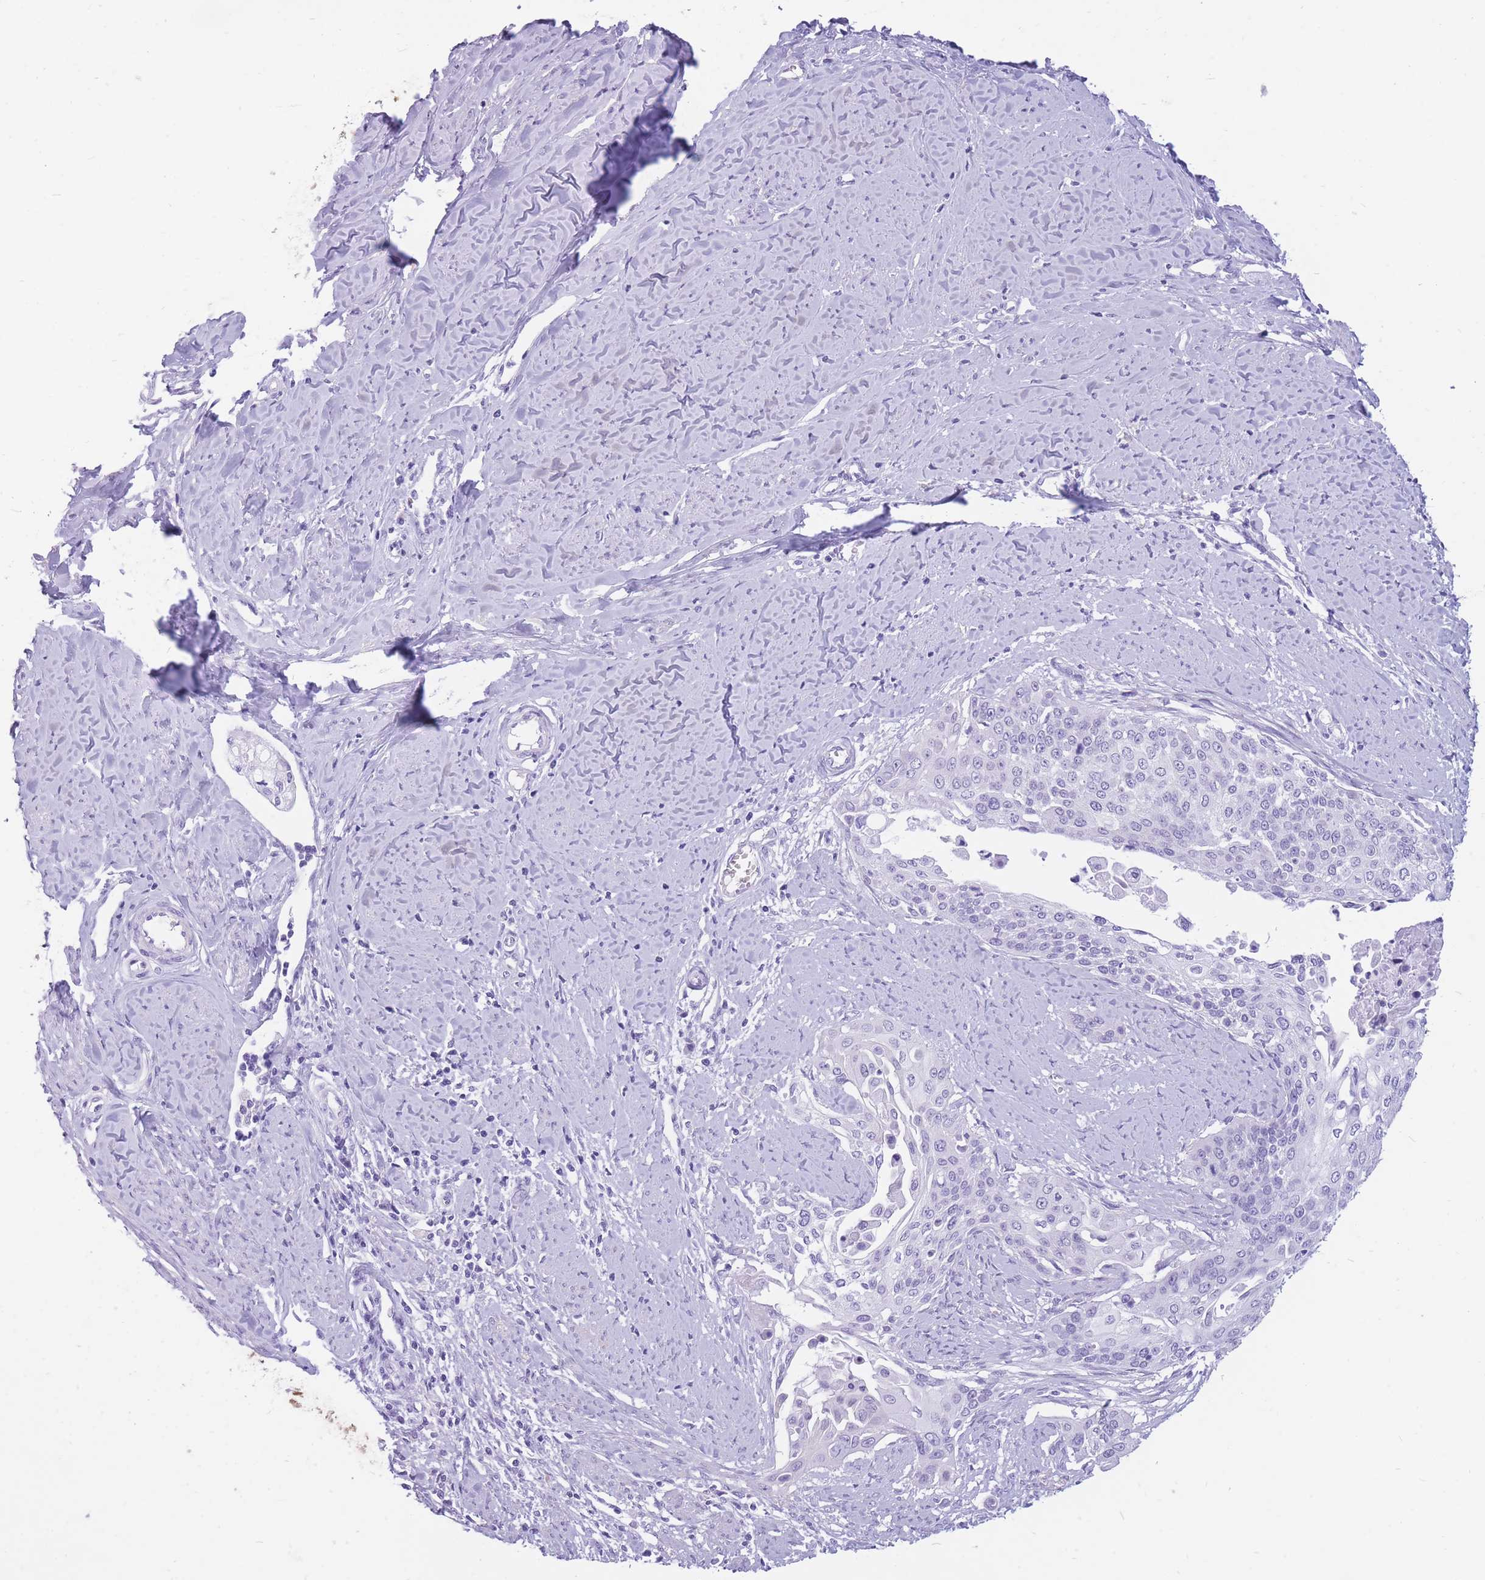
{"staining": {"intensity": "negative", "quantity": "none", "location": "none"}, "tissue": "cervical cancer", "cell_type": "Tumor cells", "image_type": "cancer", "snomed": [{"axis": "morphology", "description": "Squamous cell carcinoma, NOS"}, {"axis": "topography", "description": "Cervix"}], "caption": "Tumor cells show no significant expression in squamous cell carcinoma (cervical).", "gene": "CYP21A2", "patient": {"sex": "female", "age": 44}}